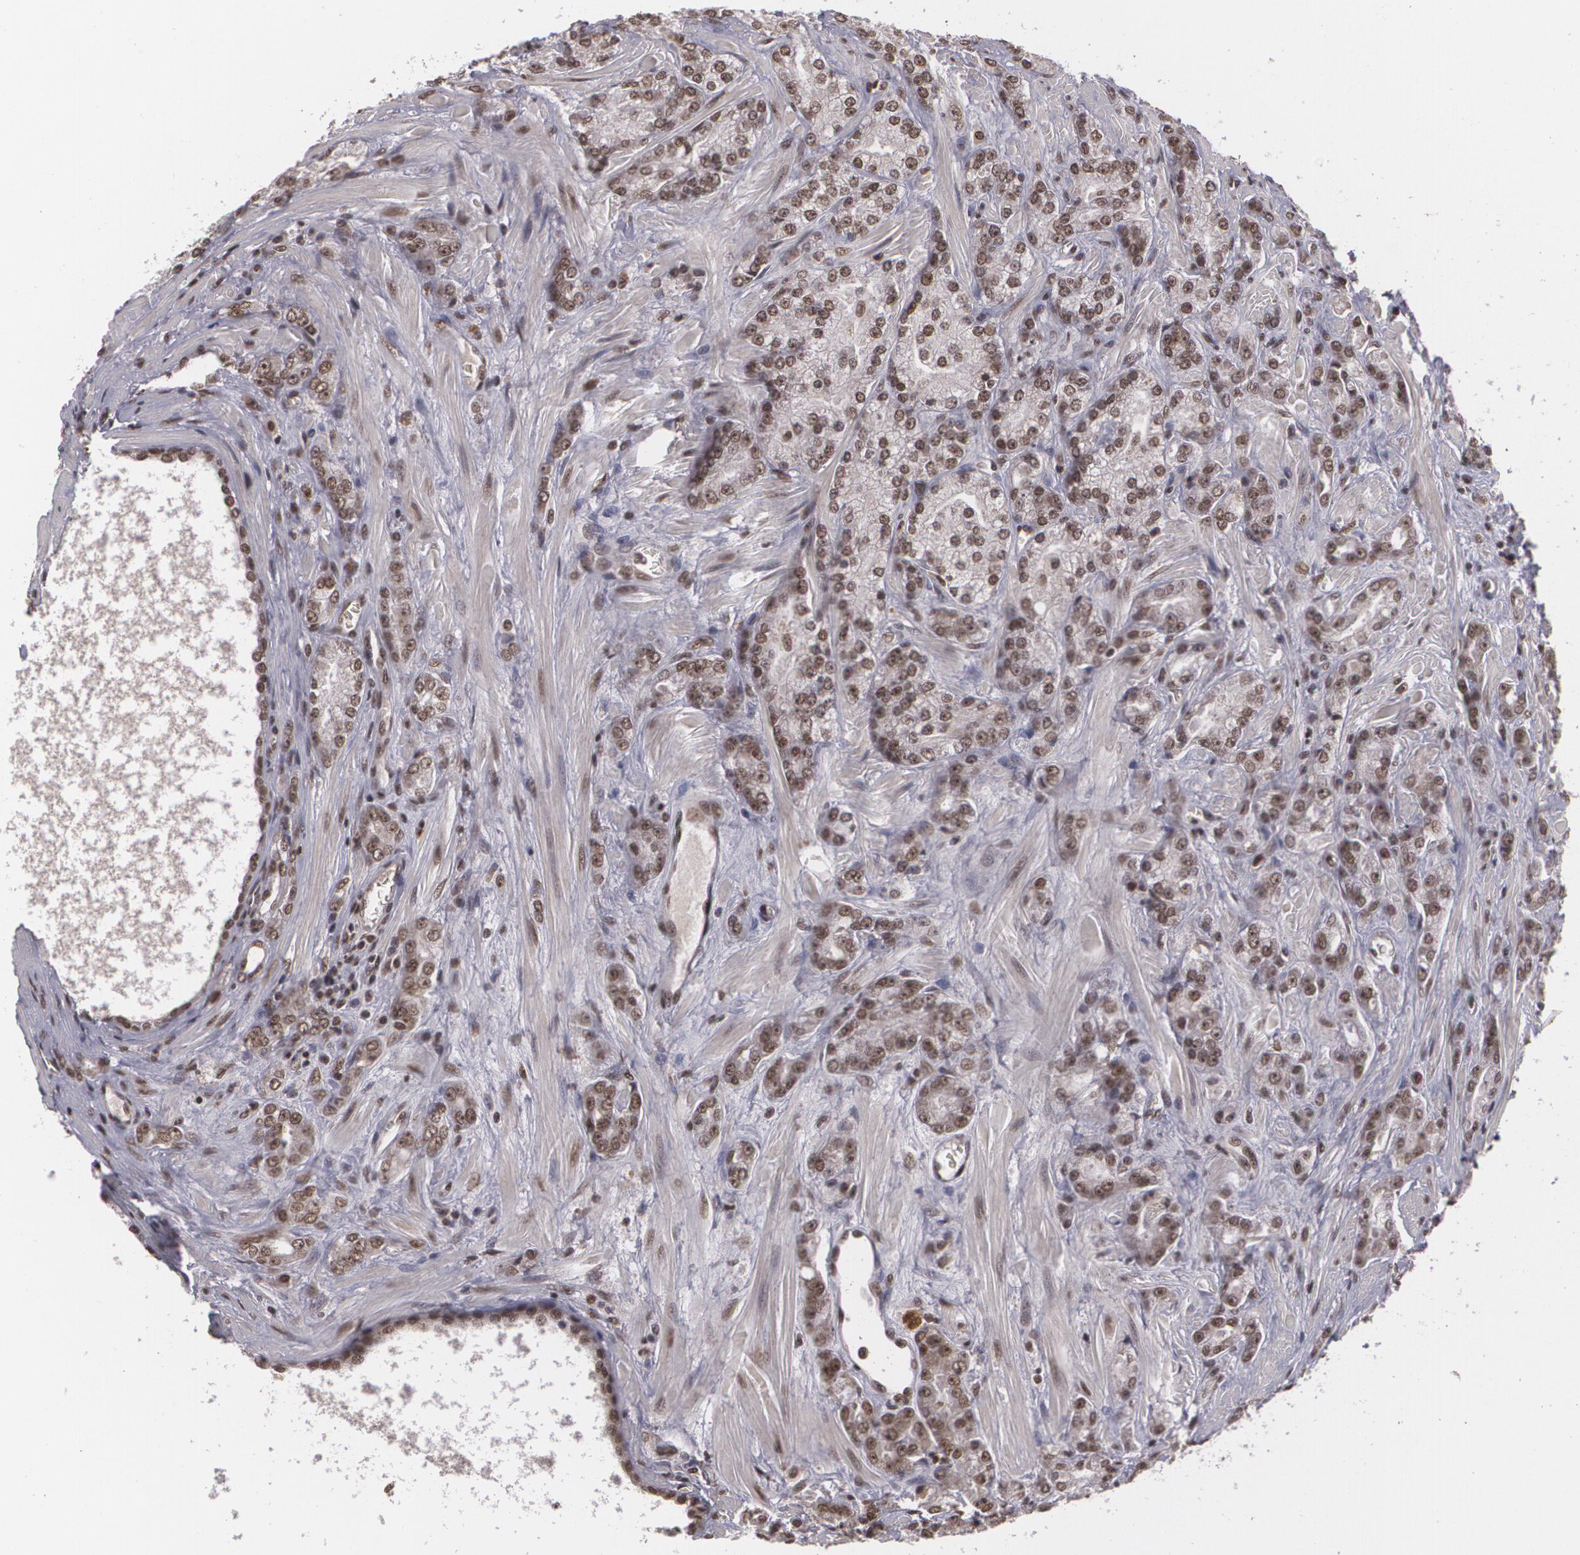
{"staining": {"intensity": "moderate", "quantity": ">75%", "location": "nuclear"}, "tissue": "prostate cancer", "cell_type": "Tumor cells", "image_type": "cancer", "snomed": [{"axis": "morphology", "description": "Adenocarcinoma, High grade"}, {"axis": "topography", "description": "Prostate"}], "caption": "Immunohistochemical staining of high-grade adenocarcinoma (prostate) exhibits medium levels of moderate nuclear staining in about >75% of tumor cells. (Brightfield microscopy of DAB IHC at high magnification).", "gene": "RXRB", "patient": {"sex": "male", "age": 71}}